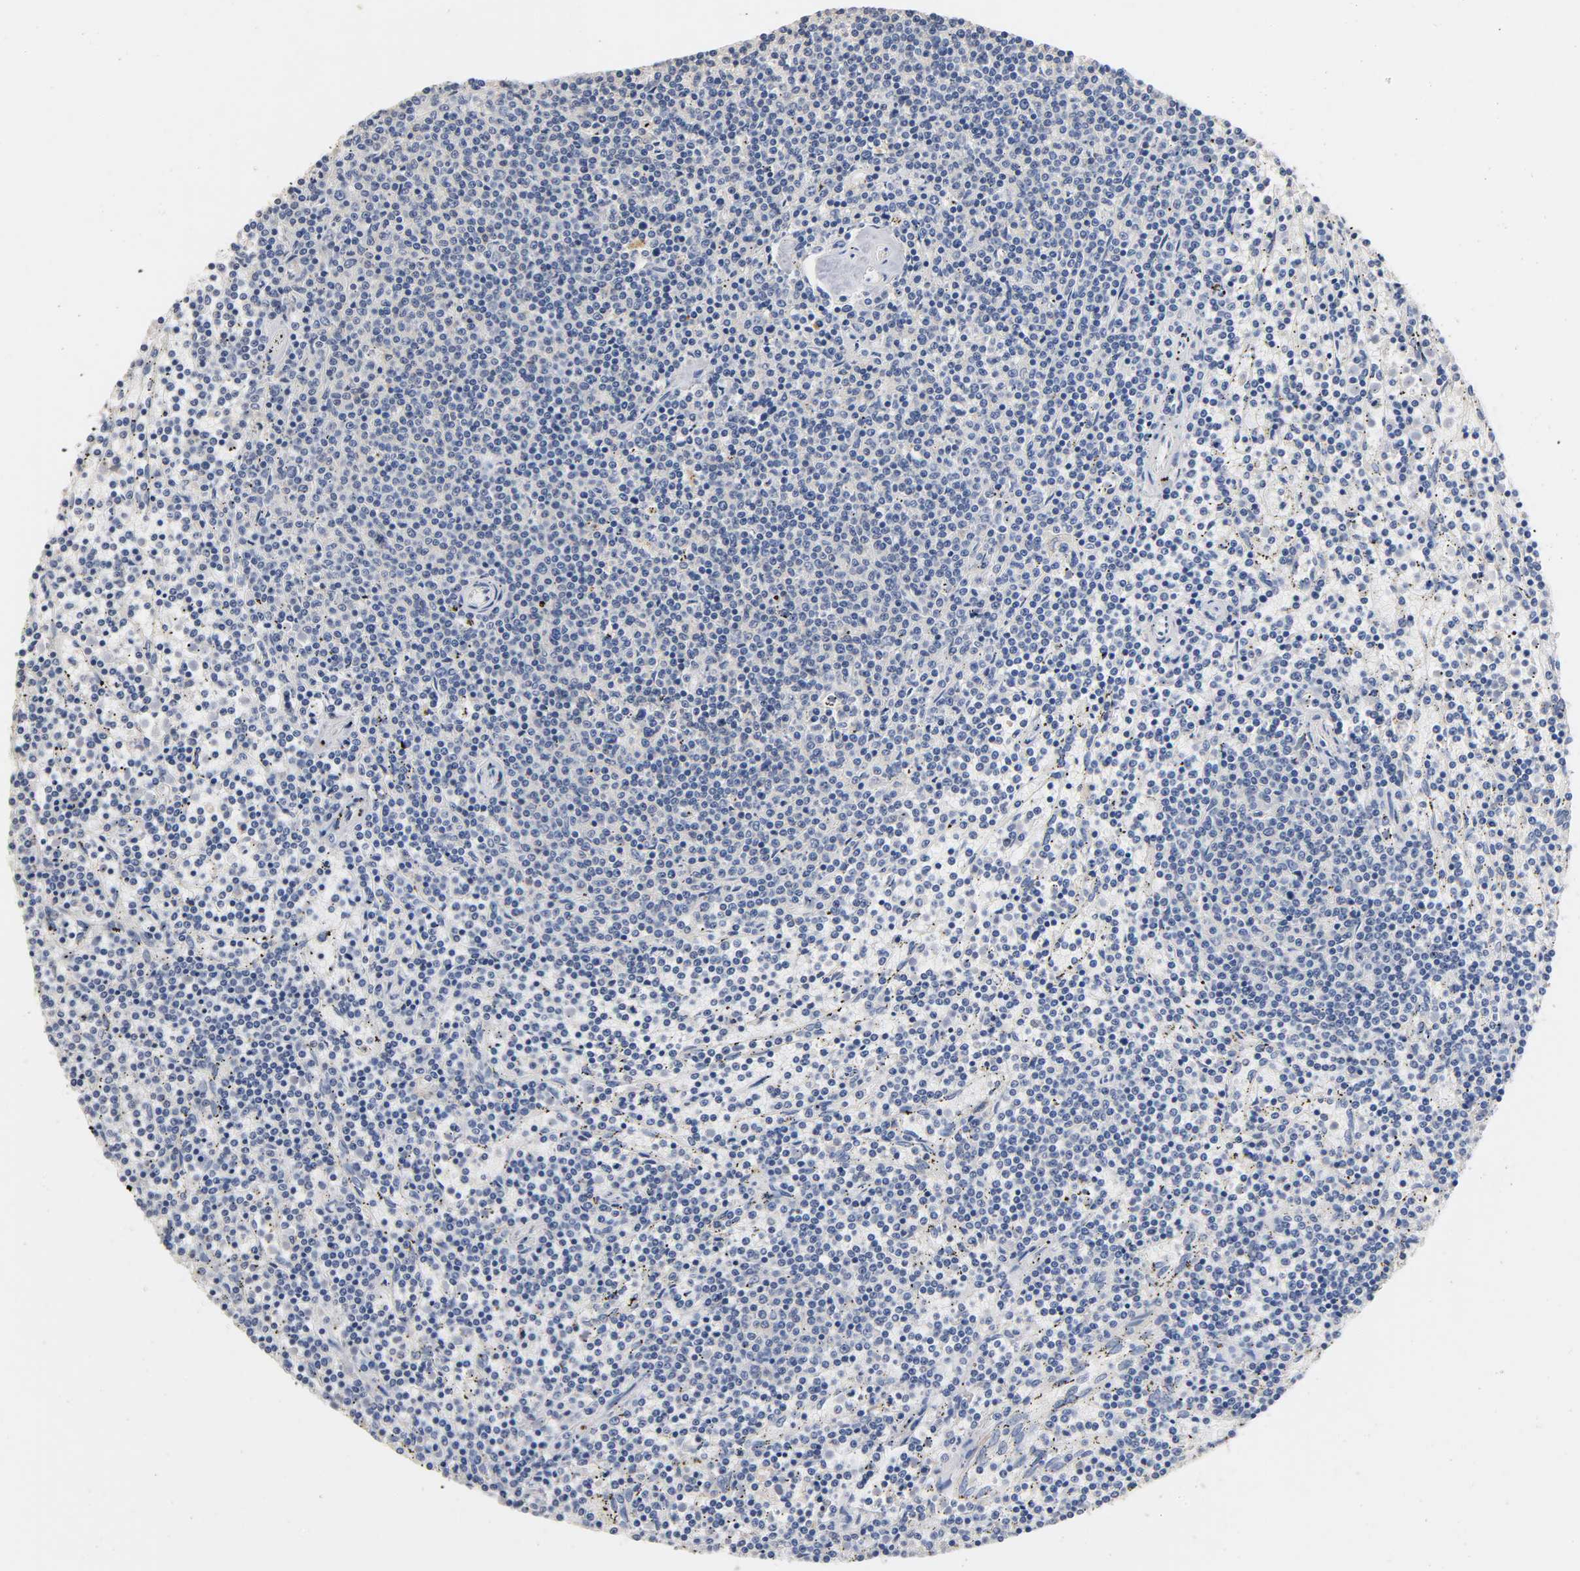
{"staining": {"intensity": "negative", "quantity": "none", "location": "none"}, "tissue": "lymphoma", "cell_type": "Tumor cells", "image_type": "cancer", "snomed": [{"axis": "morphology", "description": "Malignant lymphoma, non-Hodgkin's type, Low grade"}, {"axis": "topography", "description": "Spleen"}], "caption": "Immunohistochemistry (IHC) of human malignant lymphoma, non-Hodgkin's type (low-grade) shows no staining in tumor cells.", "gene": "SEMA5A", "patient": {"sex": "female", "age": 50}}